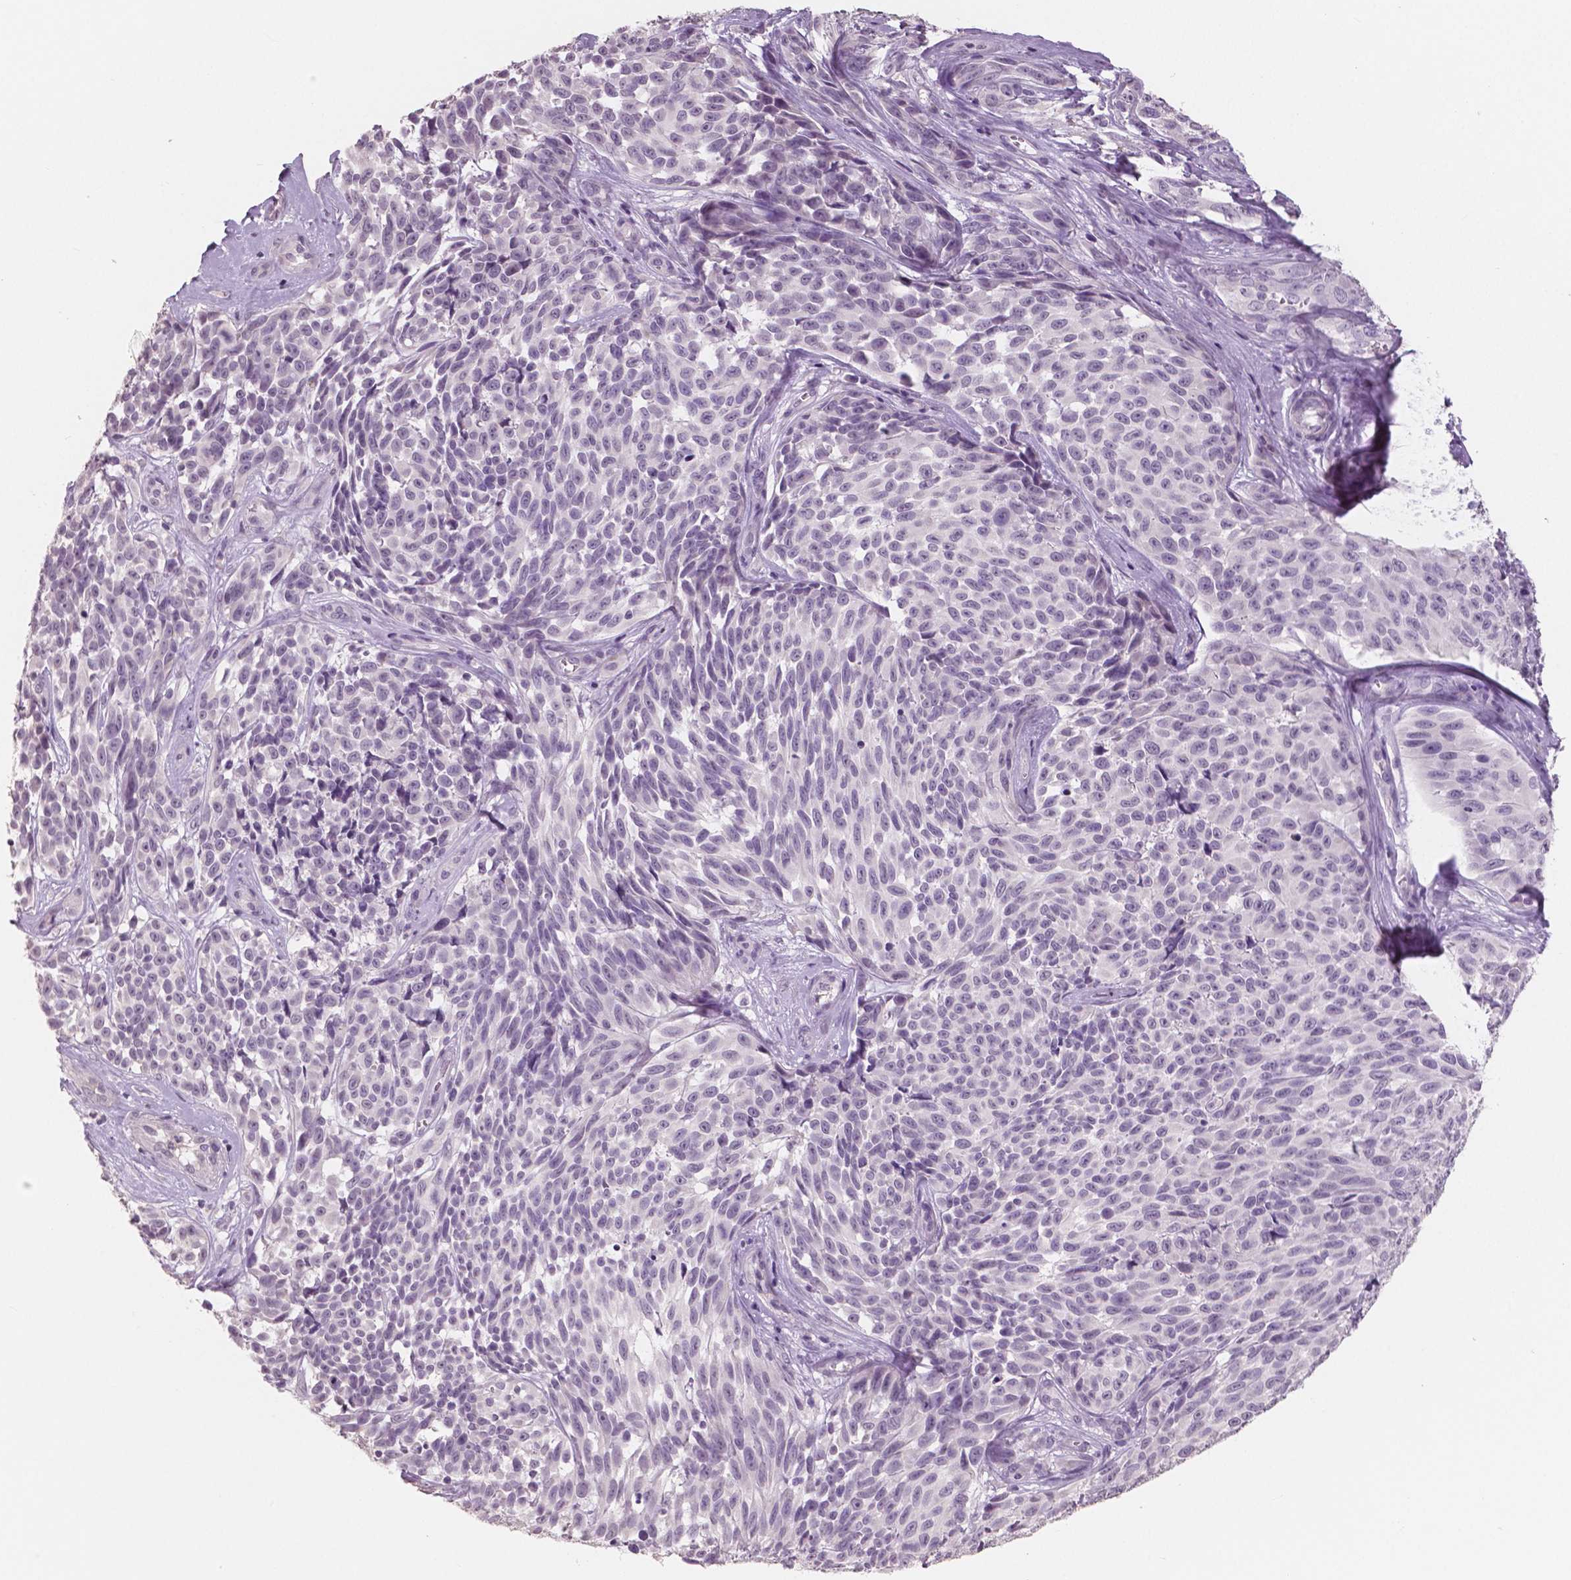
{"staining": {"intensity": "negative", "quantity": "none", "location": "none"}, "tissue": "melanoma", "cell_type": "Tumor cells", "image_type": "cancer", "snomed": [{"axis": "morphology", "description": "Malignant melanoma, NOS"}, {"axis": "topography", "description": "Skin"}], "caption": "Melanoma was stained to show a protein in brown. There is no significant positivity in tumor cells. (DAB (3,3'-diaminobenzidine) immunohistochemistry with hematoxylin counter stain).", "gene": "NECAB1", "patient": {"sex": "female", "age": 88}}